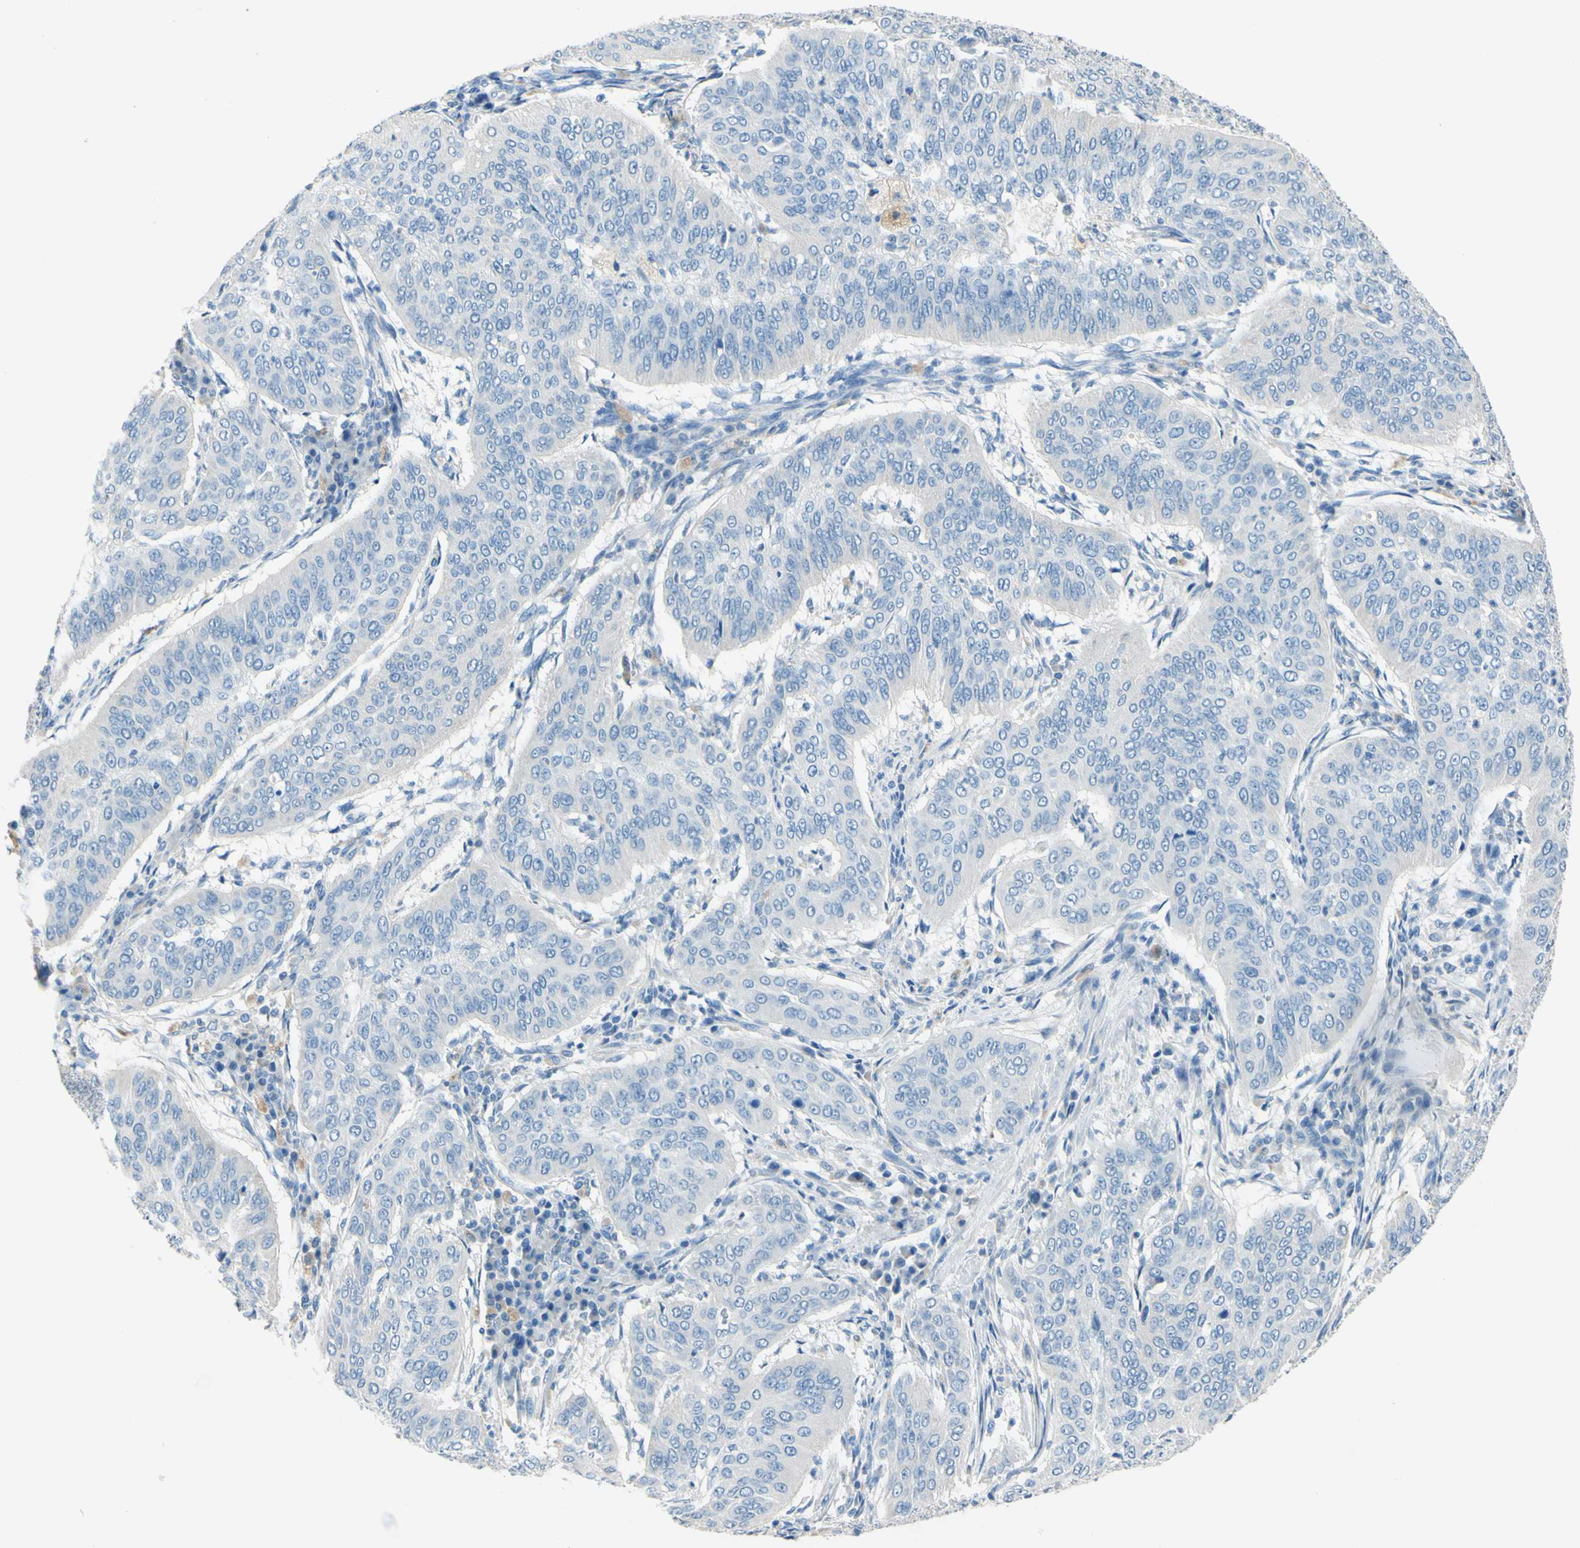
{"staining": {"intensity": "negative", "quantity": "none", "location": "none"}, "tissue": "cervical cancer", "cell_type": "Tumor cells", "image_type": "cancer", "snomed": [{"axis": "morphology", "description": "Normal tissue, NOS"}, {"axis": "morphology", "description": "Squamous cell carcinoma, NOS"}, {"axis": "topography", "description": "Cervix"}], "caption": "Tumor cells are negative for brown protein staining in cervical cancer.", "gene": "CDH10", "patient": {"sex": "female", "age": 39}}